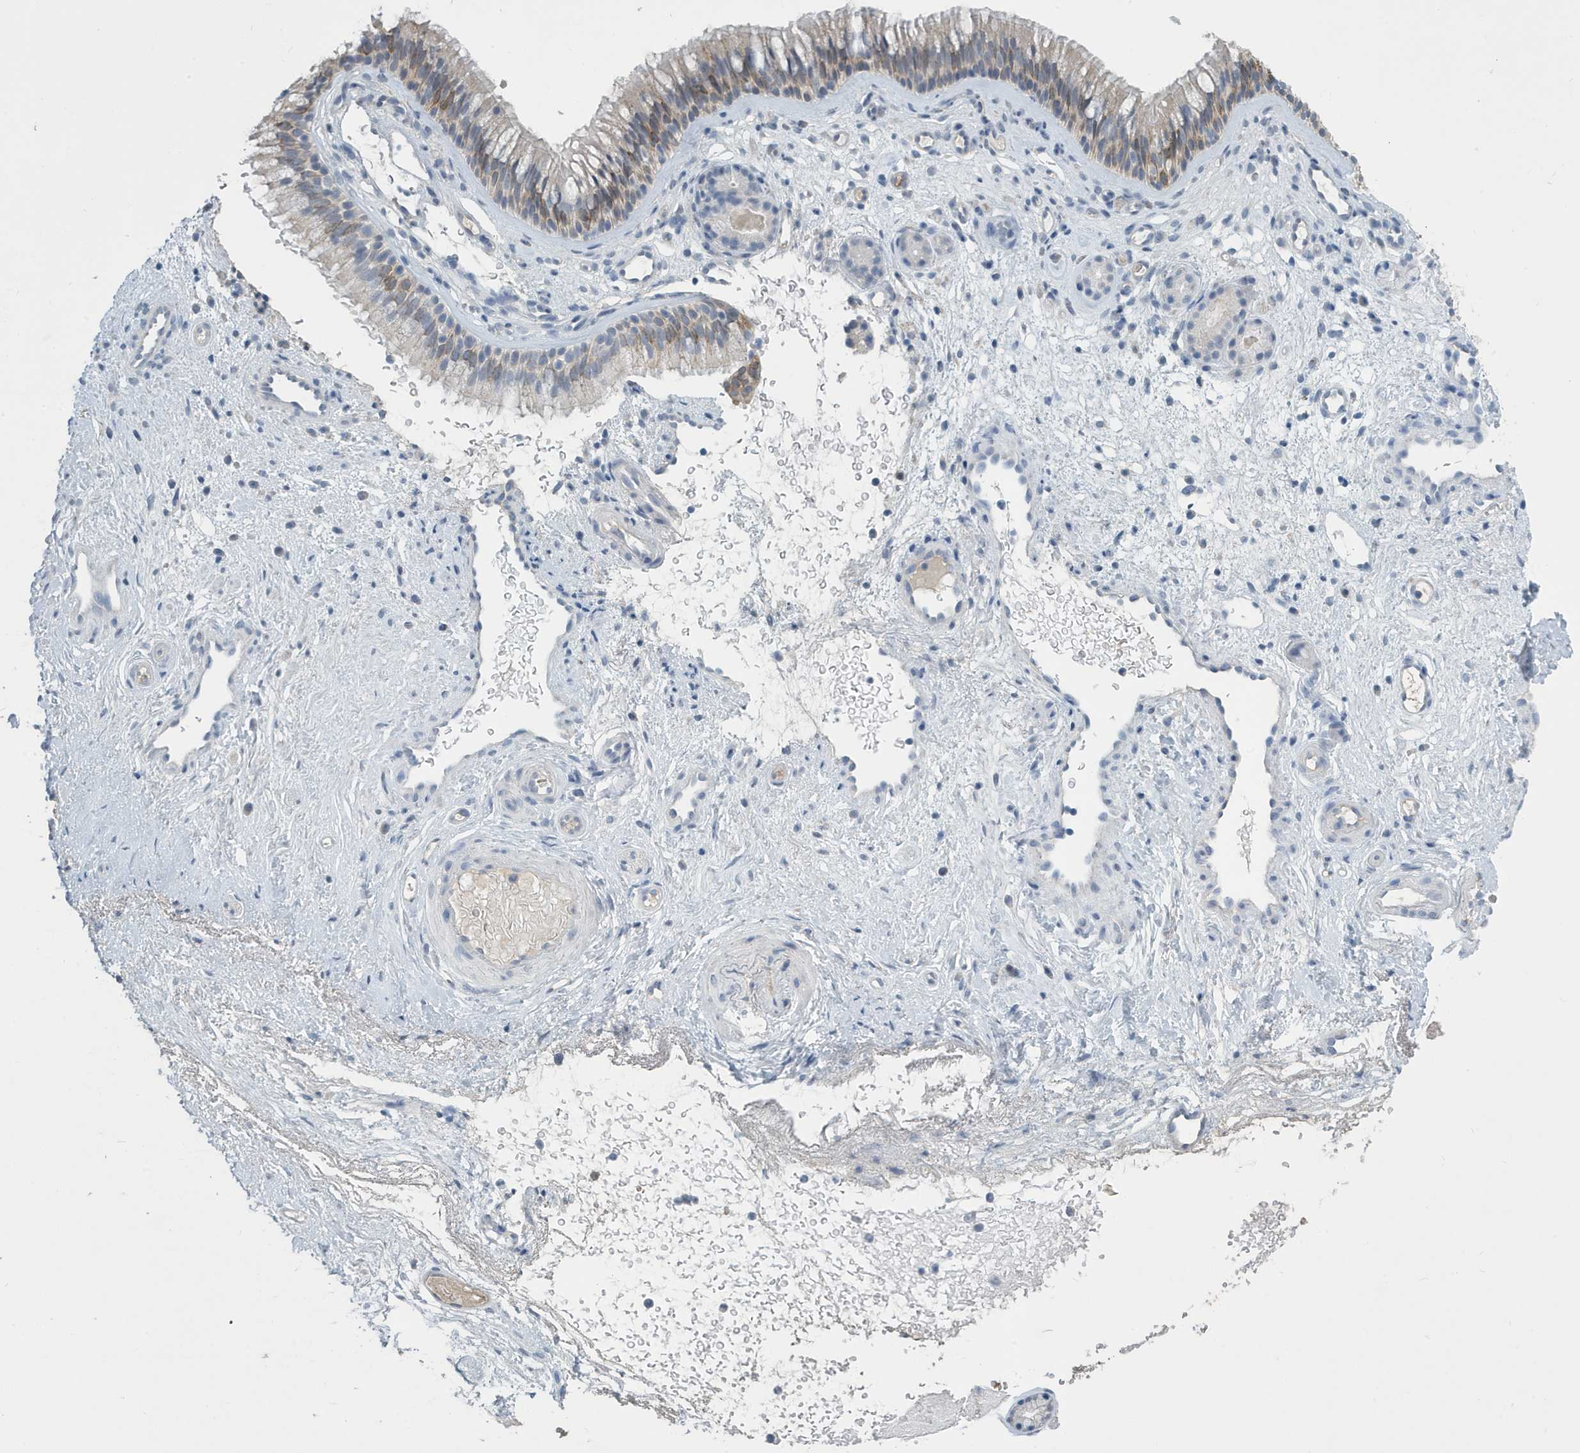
{"staining": {"intensity": "moderate", "quantity": "25%-75%", "location": "cytoplasmic/membranous"}, "tissue": "nasopharynx", "cell_type": "Respiratory epithelial cells", "image_type": "normal", "snomed": [{"axis": "morphology", "description": "Normal tissue, NOS"}, {"axis": "morphology", "description": "Inflammation, NOS"}, {"axis": "morphology", "description": "Malignant melanoma, Metastatic site"}, {"axis": "topography", "description": "Nasopharynx"}], "caption": "High-power microscopy captured an immunohistochemistry photomicrograph of unremarkable nasopharynx, revealing moderate cytoplasmic/membranous expression in about 25%-75% of respiratory epithelial cells.", "gene": "UGT2B4", "patient": {"sex": "male", "age": 70}}